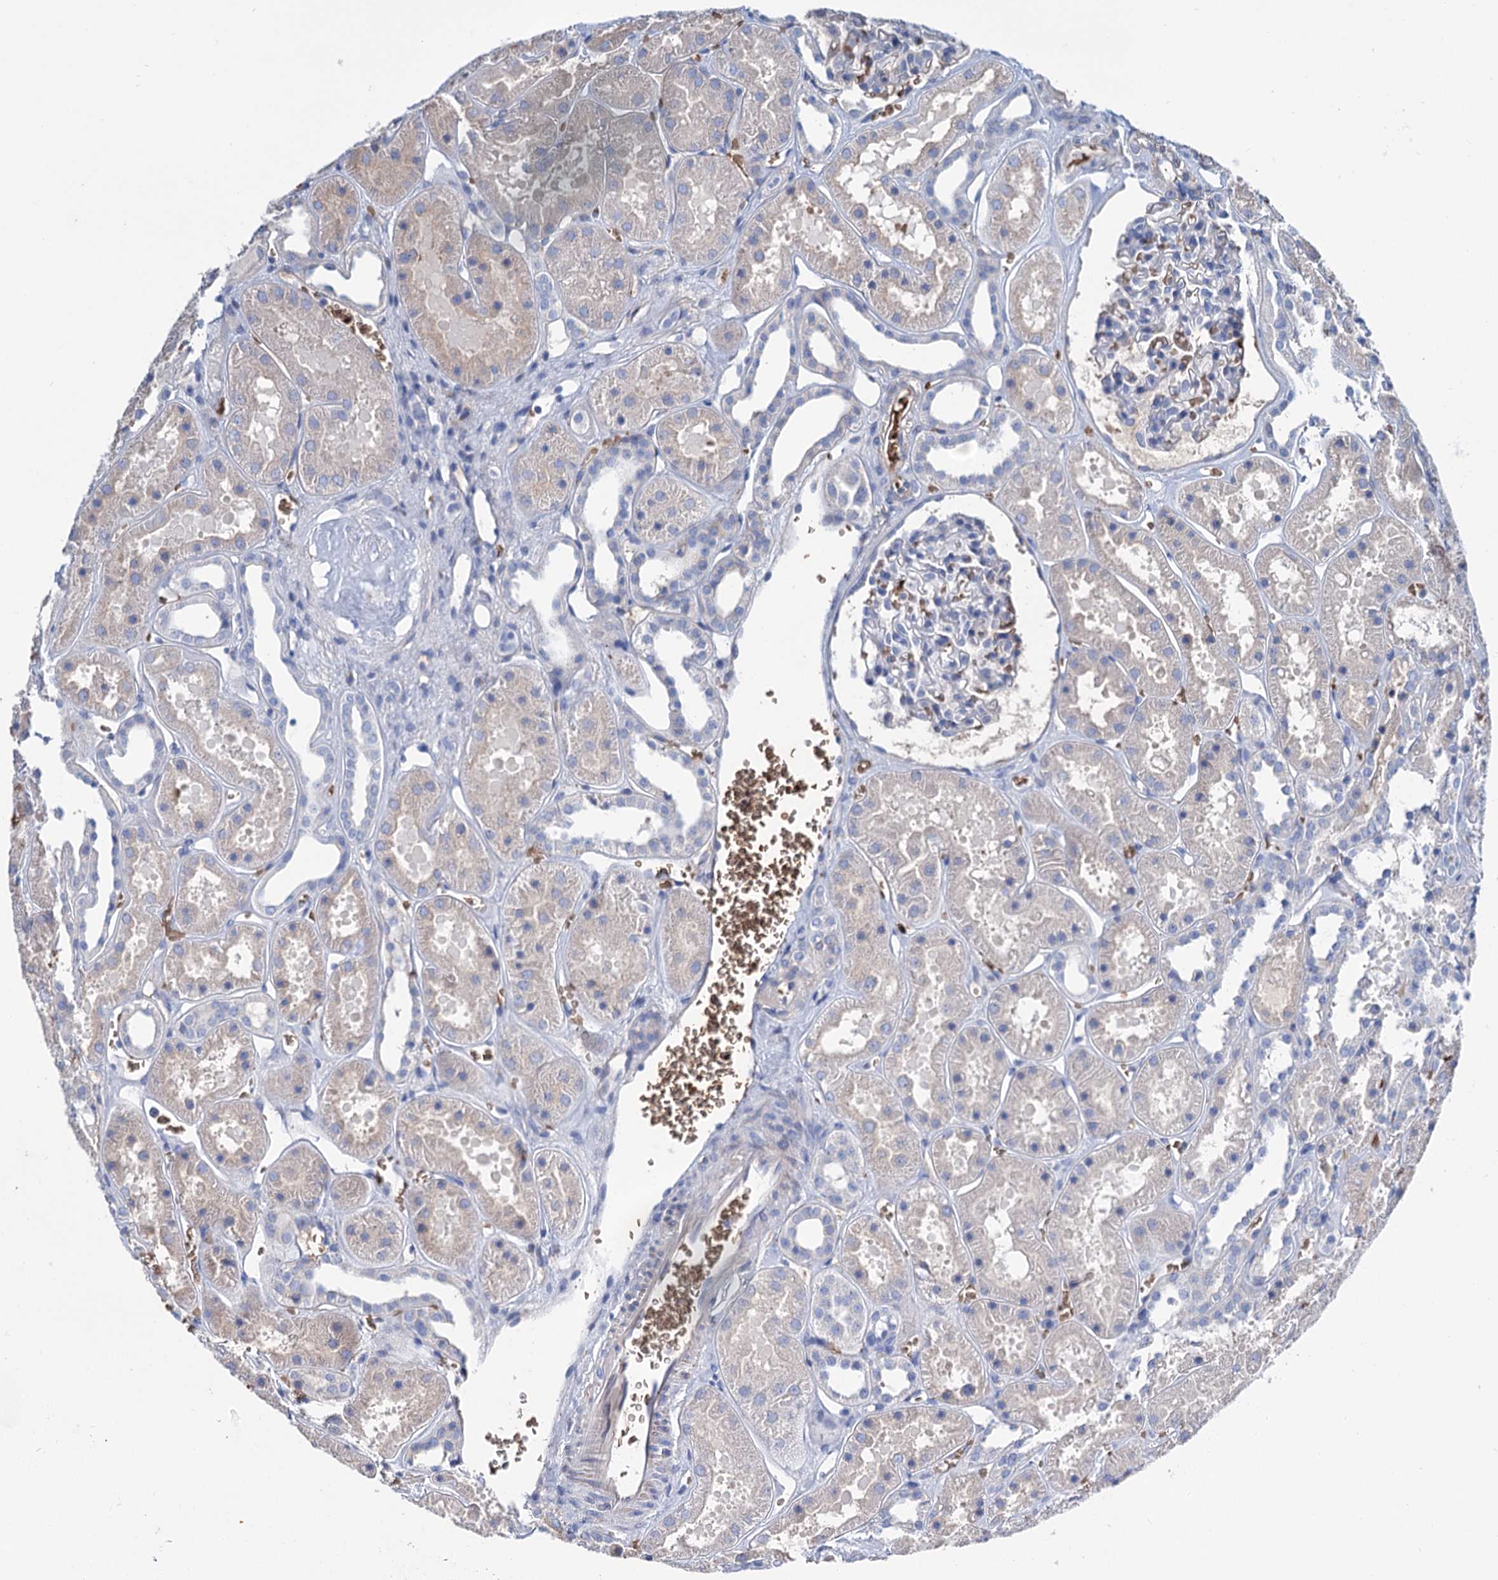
{"staining": {"intensity": "weak", "quantity": "<25%", "location": "cytoplasmic/membranous"}, "tissue": "kidney", "cell_type": "Cells in glomeruli", "image_type": "normal", "snomed": [{"axis": "morphology", "description": "Normal tissue, NOS"}, {"axis": "topography", "description": "Kidney"}], "caption": "The histopathology image shows no significant positivity in cells in glomeruli of kidney. (DAB (3,3'-diaminobenzidine) IHC, high magnification).", "gene": "RPUSD3", "patient": {"sex": "female", "age": 41}}